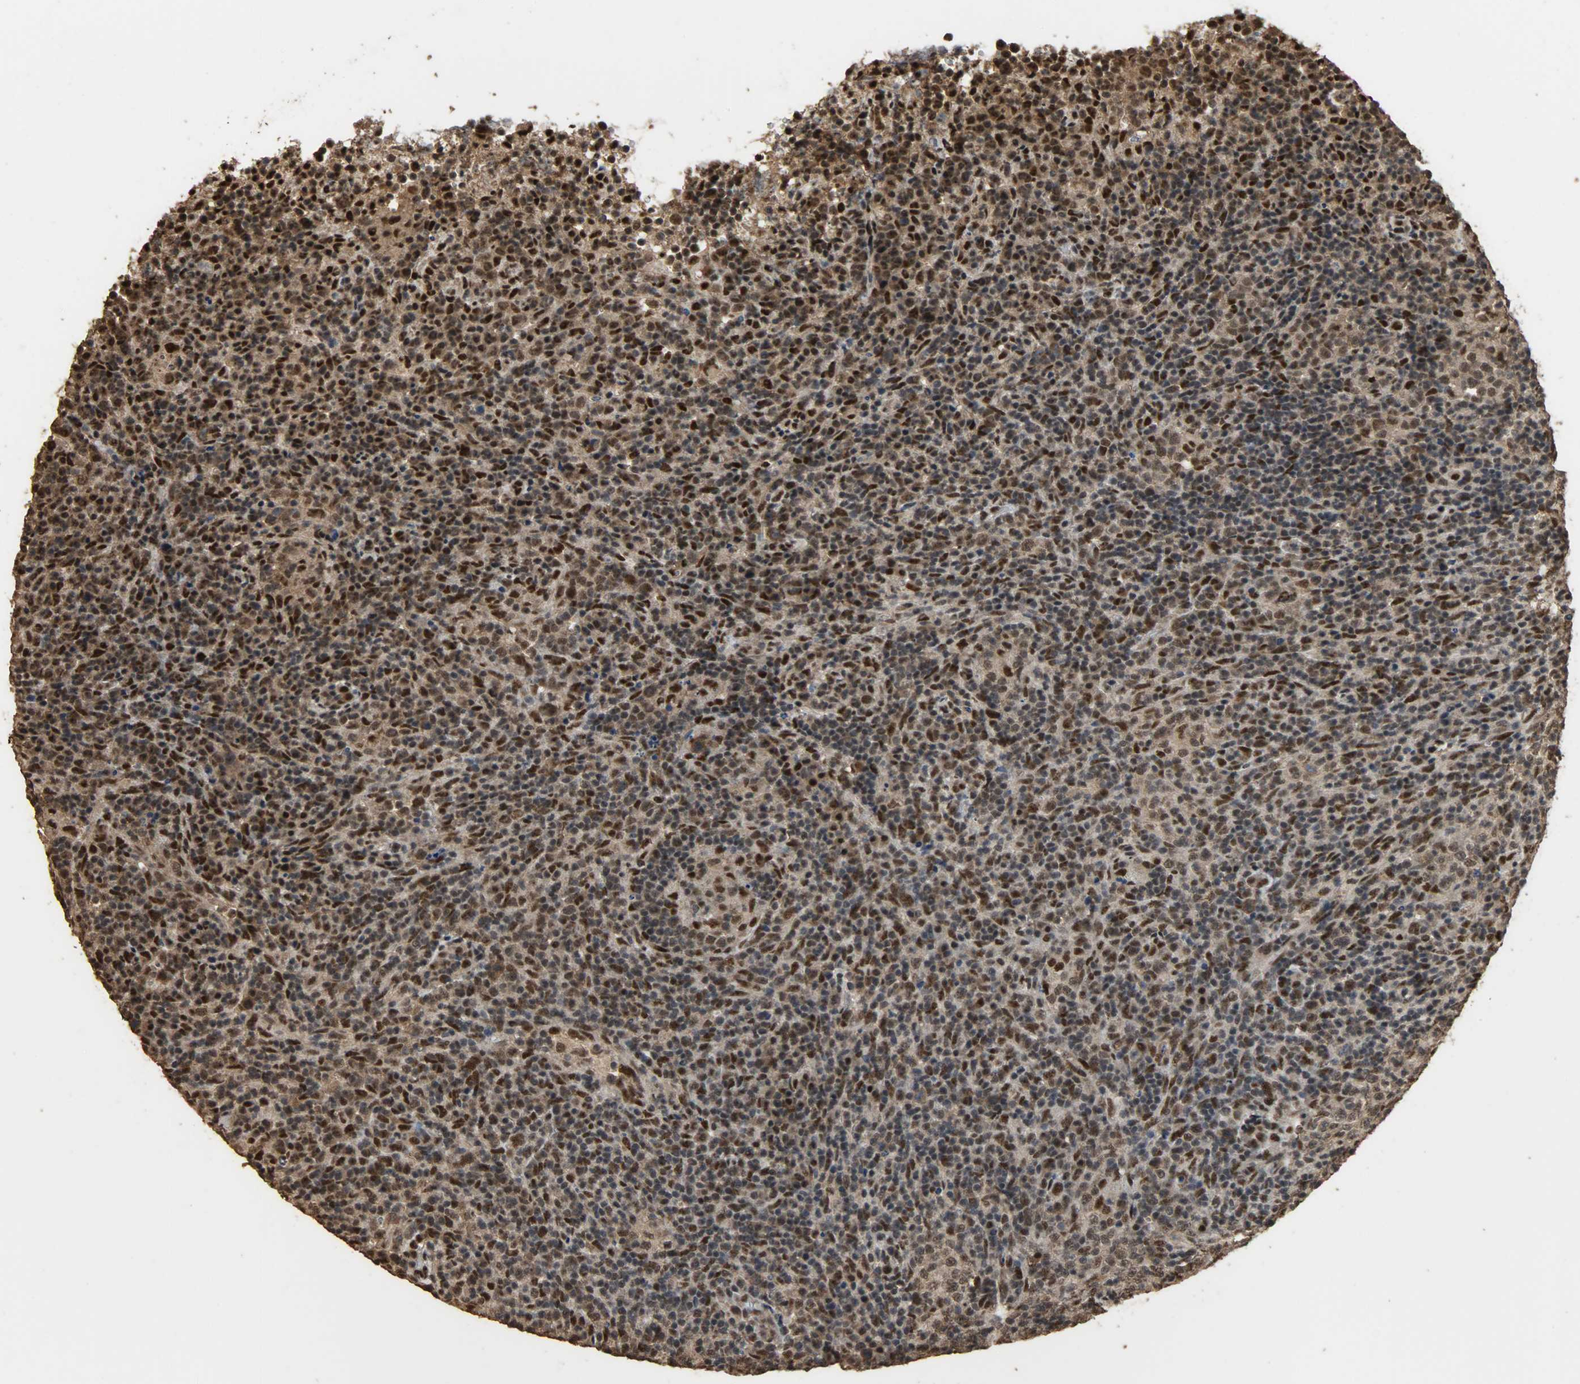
{"staining": {"intensity": "strong", "quantity": ">75%", "location": "cytoplasmic/membranous,nuclear"}, "tissue": "lymphoma", "cell_type": "Tumor cells", "image_type": "cancer", "snomed": [{"axis": "morphology", "description": "Malignant lymphoma, non-Hodgkin's type, High grade"}, {"axis": "topography", "description": "Lymph node"}], "caption": "Human high-grade malignant lymphoma, non-Hodgkin's type stained for a protein (brown) displays strong cytoplasmic/membranous and nuclear positive positivity in approximately >75% of tumor cells.", "gene": "CCNT2", "patient": {"sex": "female", "age": 76}}